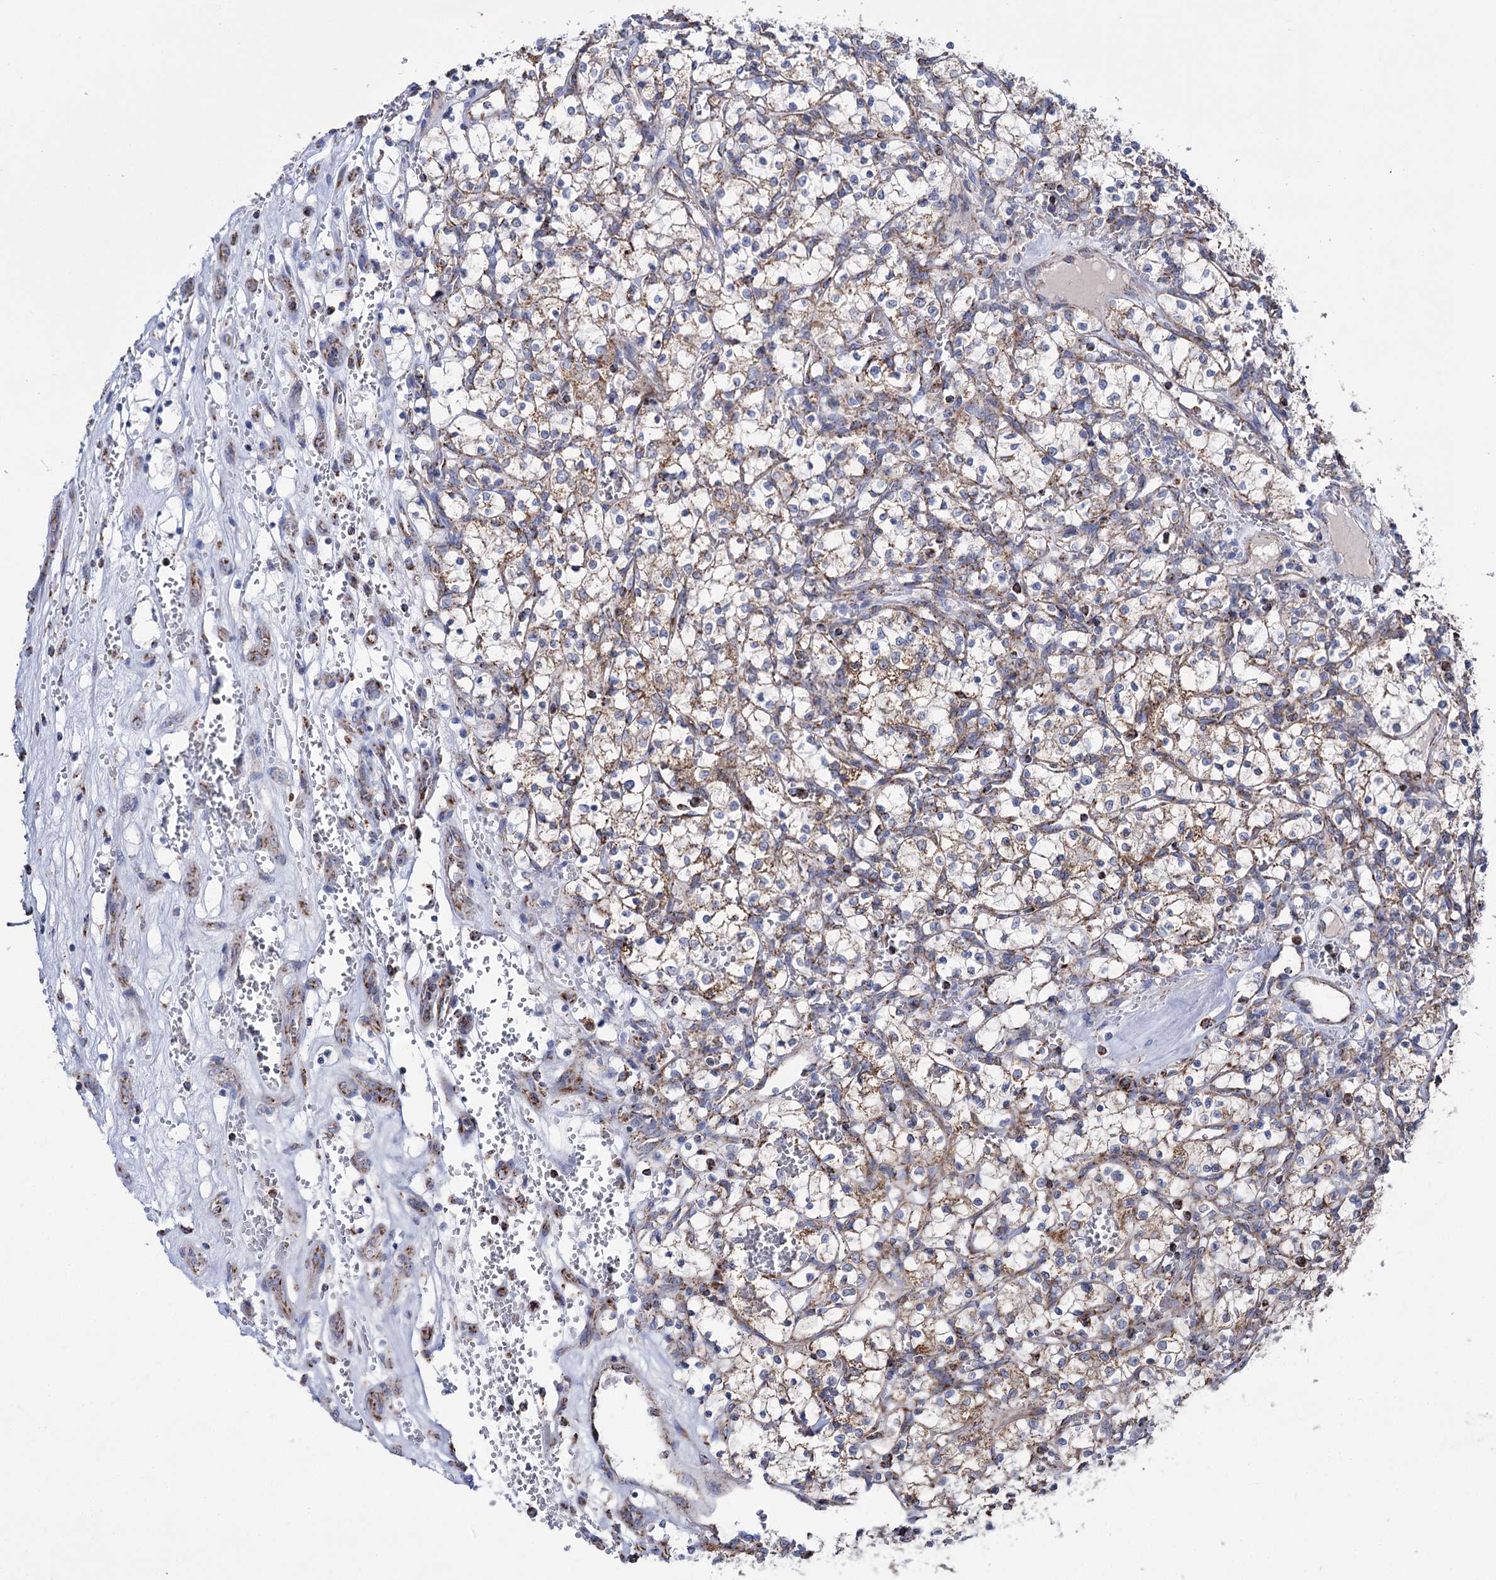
{"staining": {"intensity": "moderate", "quantity": "25%-75%", "location": "cytoplasmic/membranous"}, "tissue": "renal cancer", "cell_type": "Tumor cells", "image_type": "cancer", "snomed": [{"axis": "morphology", "description": "Adenocarcinoma, NOS"}, {"axis": "topography", "description": "Kidney"}], "caption": "Immunohistochemistry histopathology image of renal adenocarcinoma stained for a protein (brown), which shows medium levels of moderate cytoplasmic/membranous positivity in about 25%-75% of tumor cells.", "gene": "ABHD10", "patient": {"sex": "female", "age": 69}}